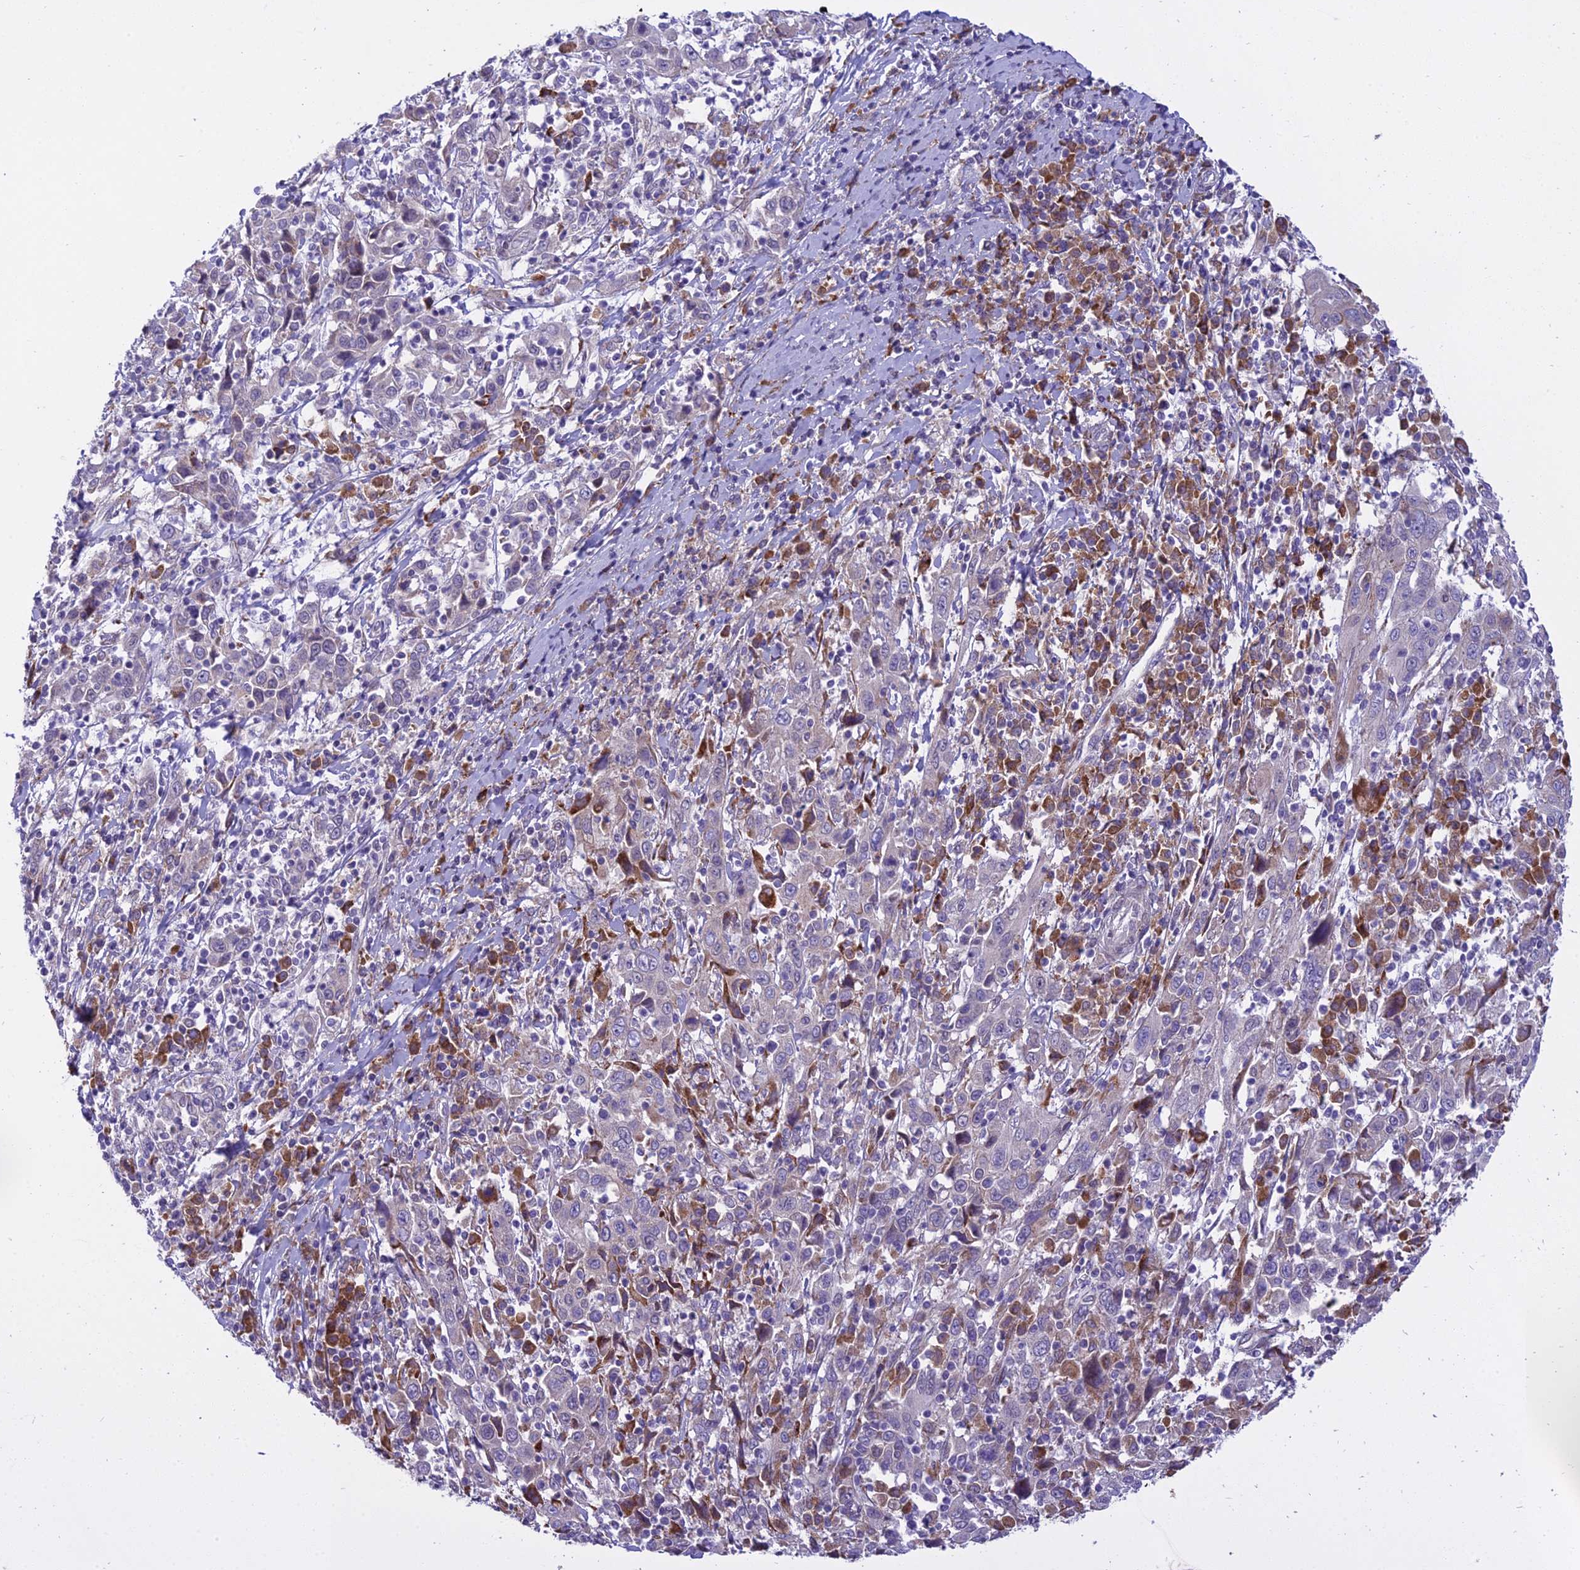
{"staining": {"intensity": "negative", "quantity": "none", "location": "none"}, "tissue": "cervical cancer", "cell_type": "Tumor cells", "image_type": "cancer", "snomed": [{"axis": "morphology", "description": "Squamous cell carcinoma, NOS"}, {"axis": "topography", "description": "Cervix"}], "caption": "This is a micrograph of immunohistochemistry staining of squamous cell carcinoma (cervical), which shows no expression in tumor cells. (DAB immunohistochemistry, high magnification).", "gene": "NEURL2", "patient": {"sex": "female", "age": 46}}